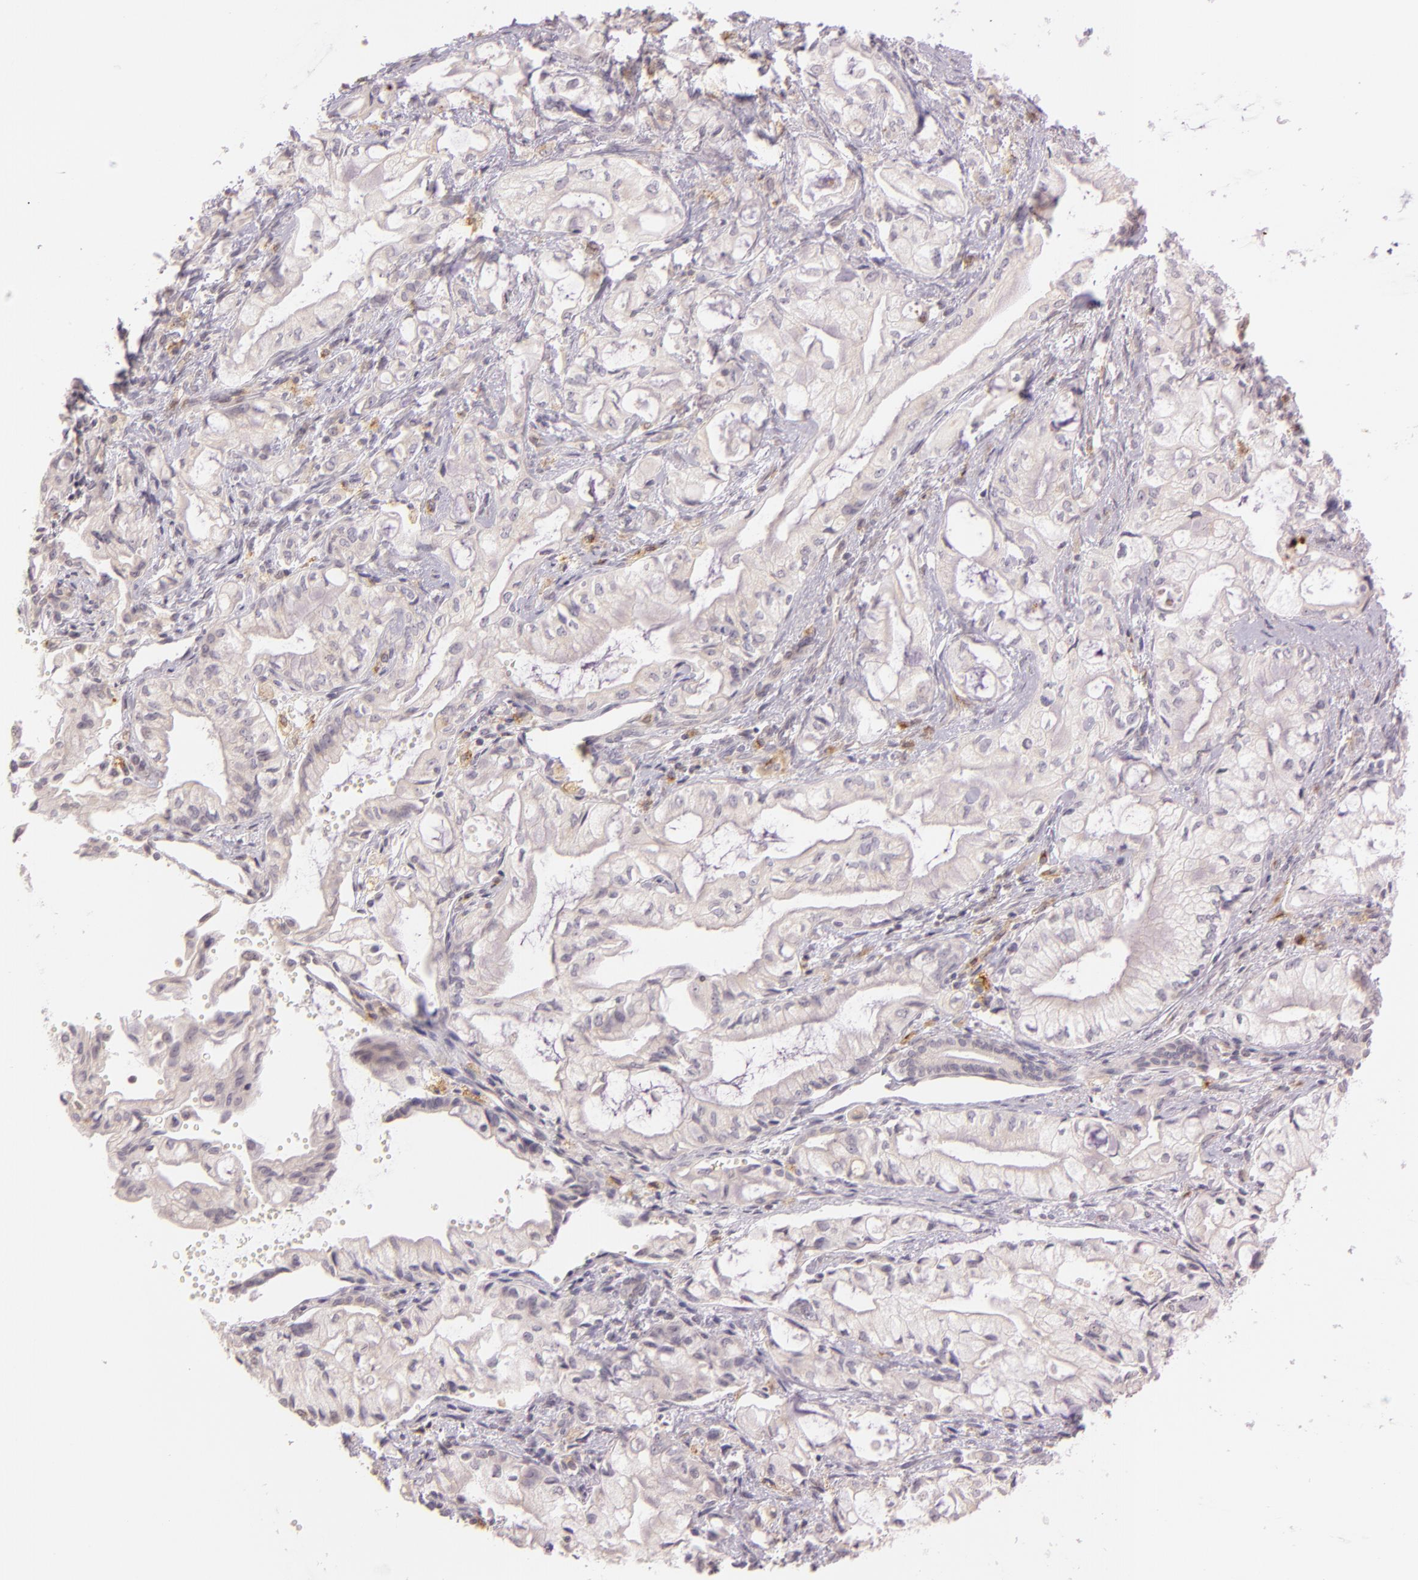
{"staining": {"intensity": "weak", "quantity": ">75%", "location": "cytoplasmic/membranous"}, "tissue": "pancreatic cancer", "cell_type": "Tumor cells", "image_type": "cancer", "snomed": [{"axis": "morphology", "description": "Adenocarcinoma, NOS"}, {"axis": "topography", "description": "Pancreas"}], "caption": "This histopathology image displays pancreatic cancer (adenocarcinoma) stained with immunohistochemistry (IHC) to label a protein in brown. The cytoplasmic/membranous of tumor cells show weak positivity for the protein. Nuclei are counter-stained blue.", "gene": "LGMN", "patient": {"sex": "male", "age": 79}}